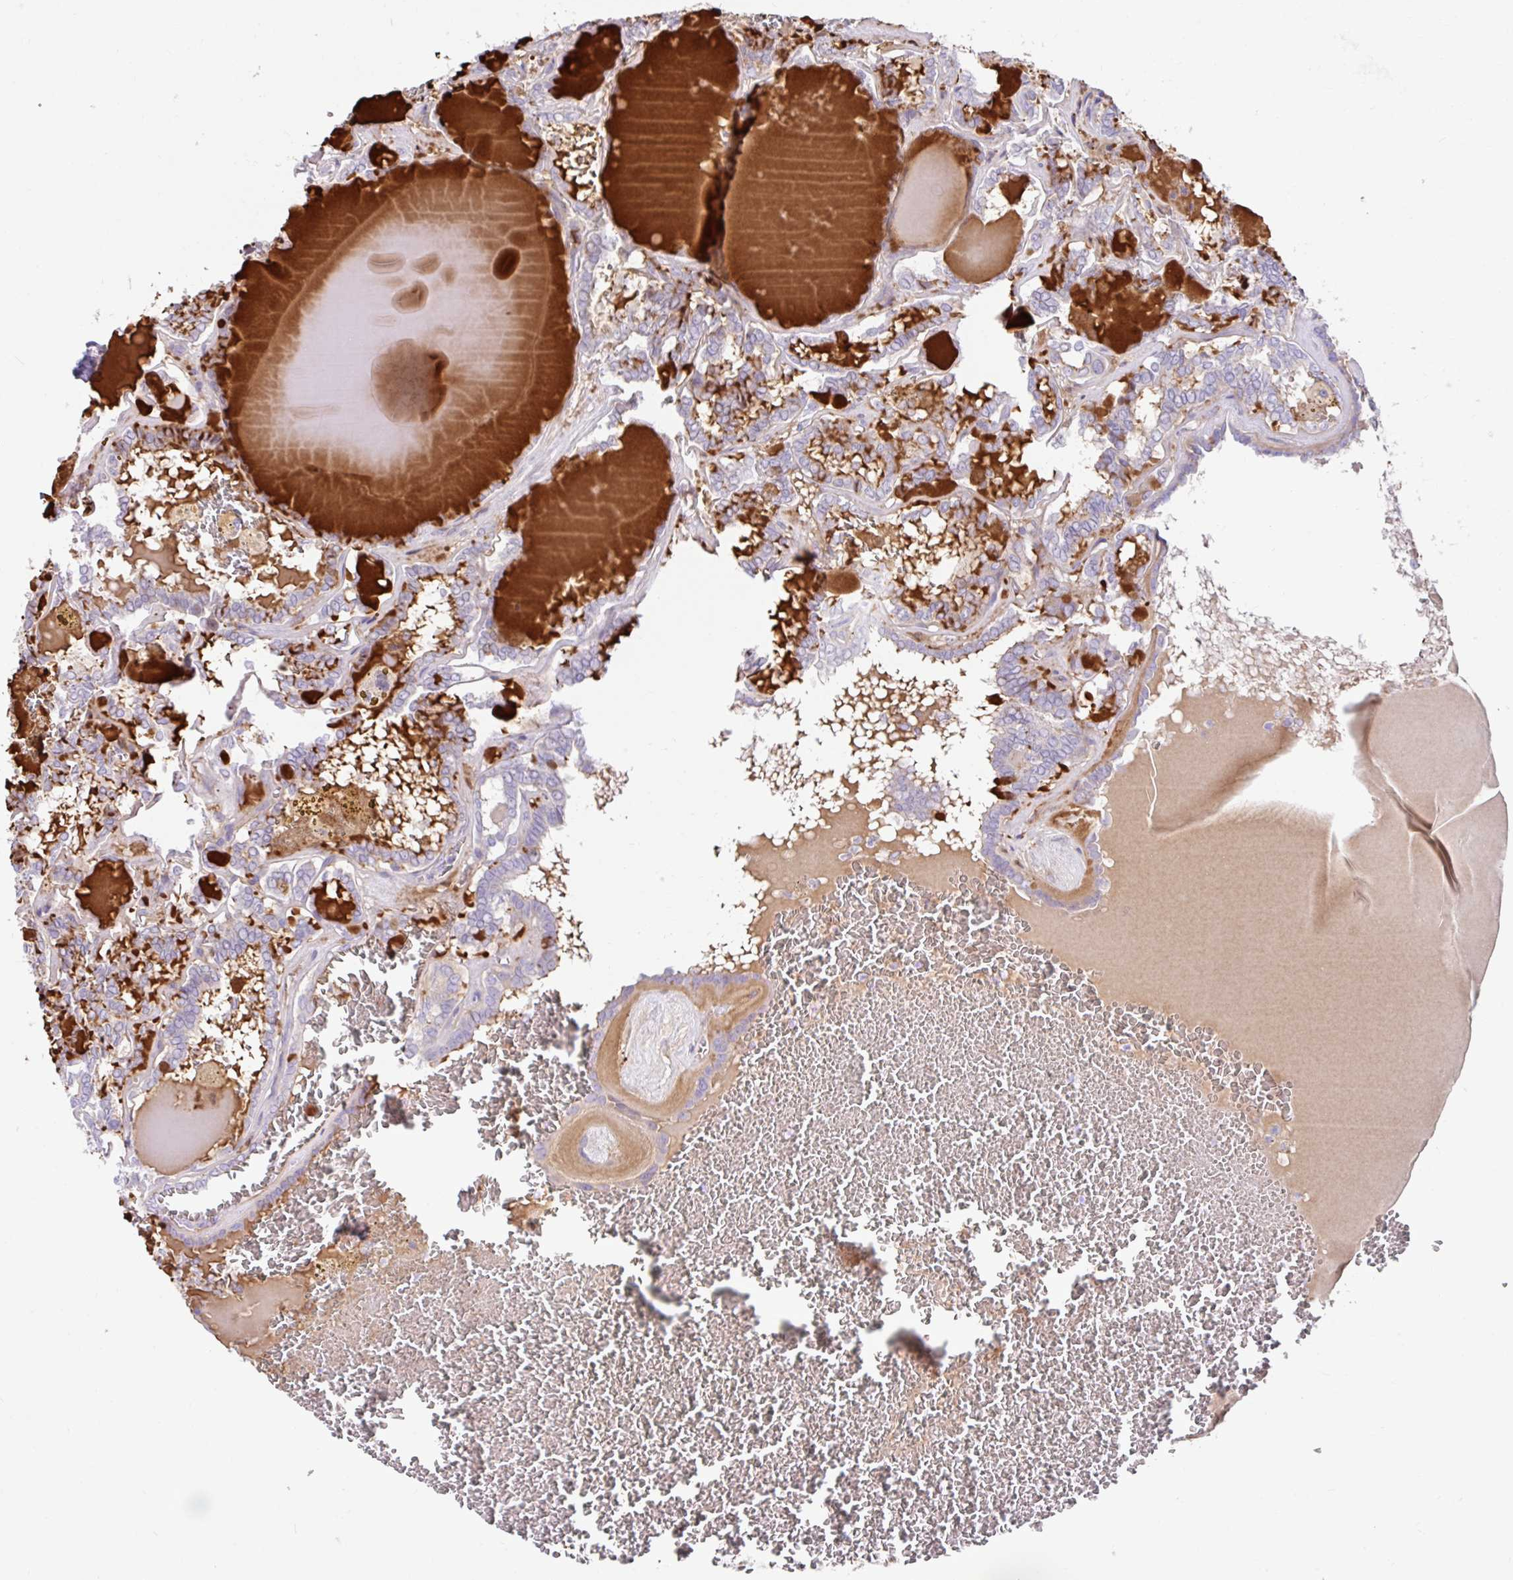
{"staining": {"intensity": "moderate", "quantity": "<25%", "location": "cytoplasmic/membranous"}, "tissue": "thyroid cancer", "cell_type": "Tumor cells", "image_type": "cancer", "snomed": [{"axis": "morphology", "description": "Papillary adenocarcinoma, NOS"}, {"axis": "topography", "description": "Thyroid gland"}], "caption": "IHC image of neoplastic tissue: human thyroid cancer (papillary adenocarcinoma) stained using IHC demonstrates low levels of moderate protein expression localized specifically in the cytoplasmic/membranous of tumor cells, appearing as a cytoplasmic/membranous brown color.", "gene": "ZNF33A", "patient": {"sex": "female", "age": 72}}